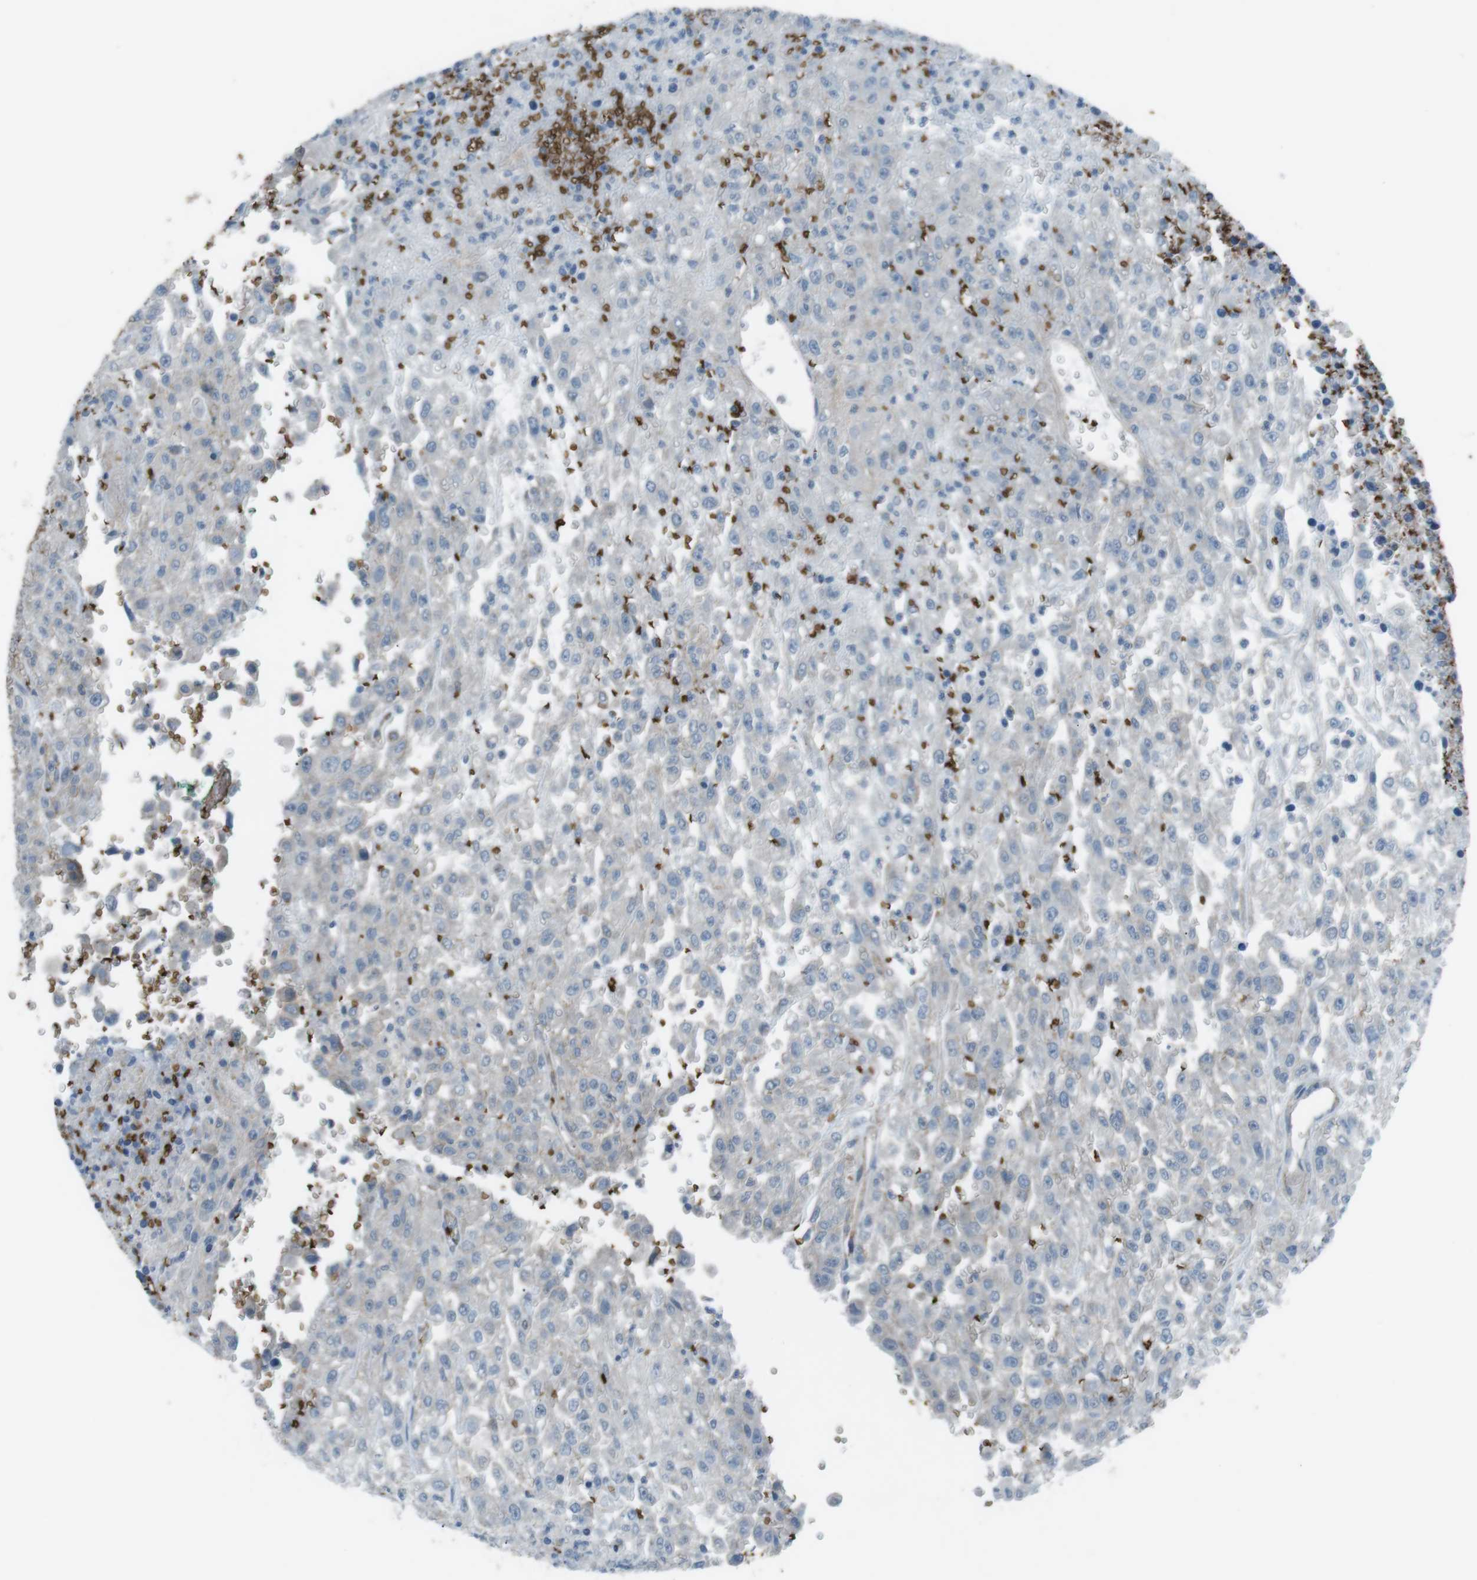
{"staining": {"intensity": "negative", "quantity": "none", "location": "none"}, "tissue": "urothelial cancer", "cell_type": "Tumor cells", "image_type": "cancer", "snomed": [{"axis": "morphology", "description": "Urothelial carcinoma, High grade"}, {"axis": "topography", "description": "Urinary bladder"}], "caption": "Immunohistochemistry (IHC) photomicrograph of neoplastic tissue: human urothelial carcinoma (high-grade) stained with DAB displays no significant protein expression in tumor cells.", "gene": "SPTA1", "patient": {"sex": "male", "age": 46}}